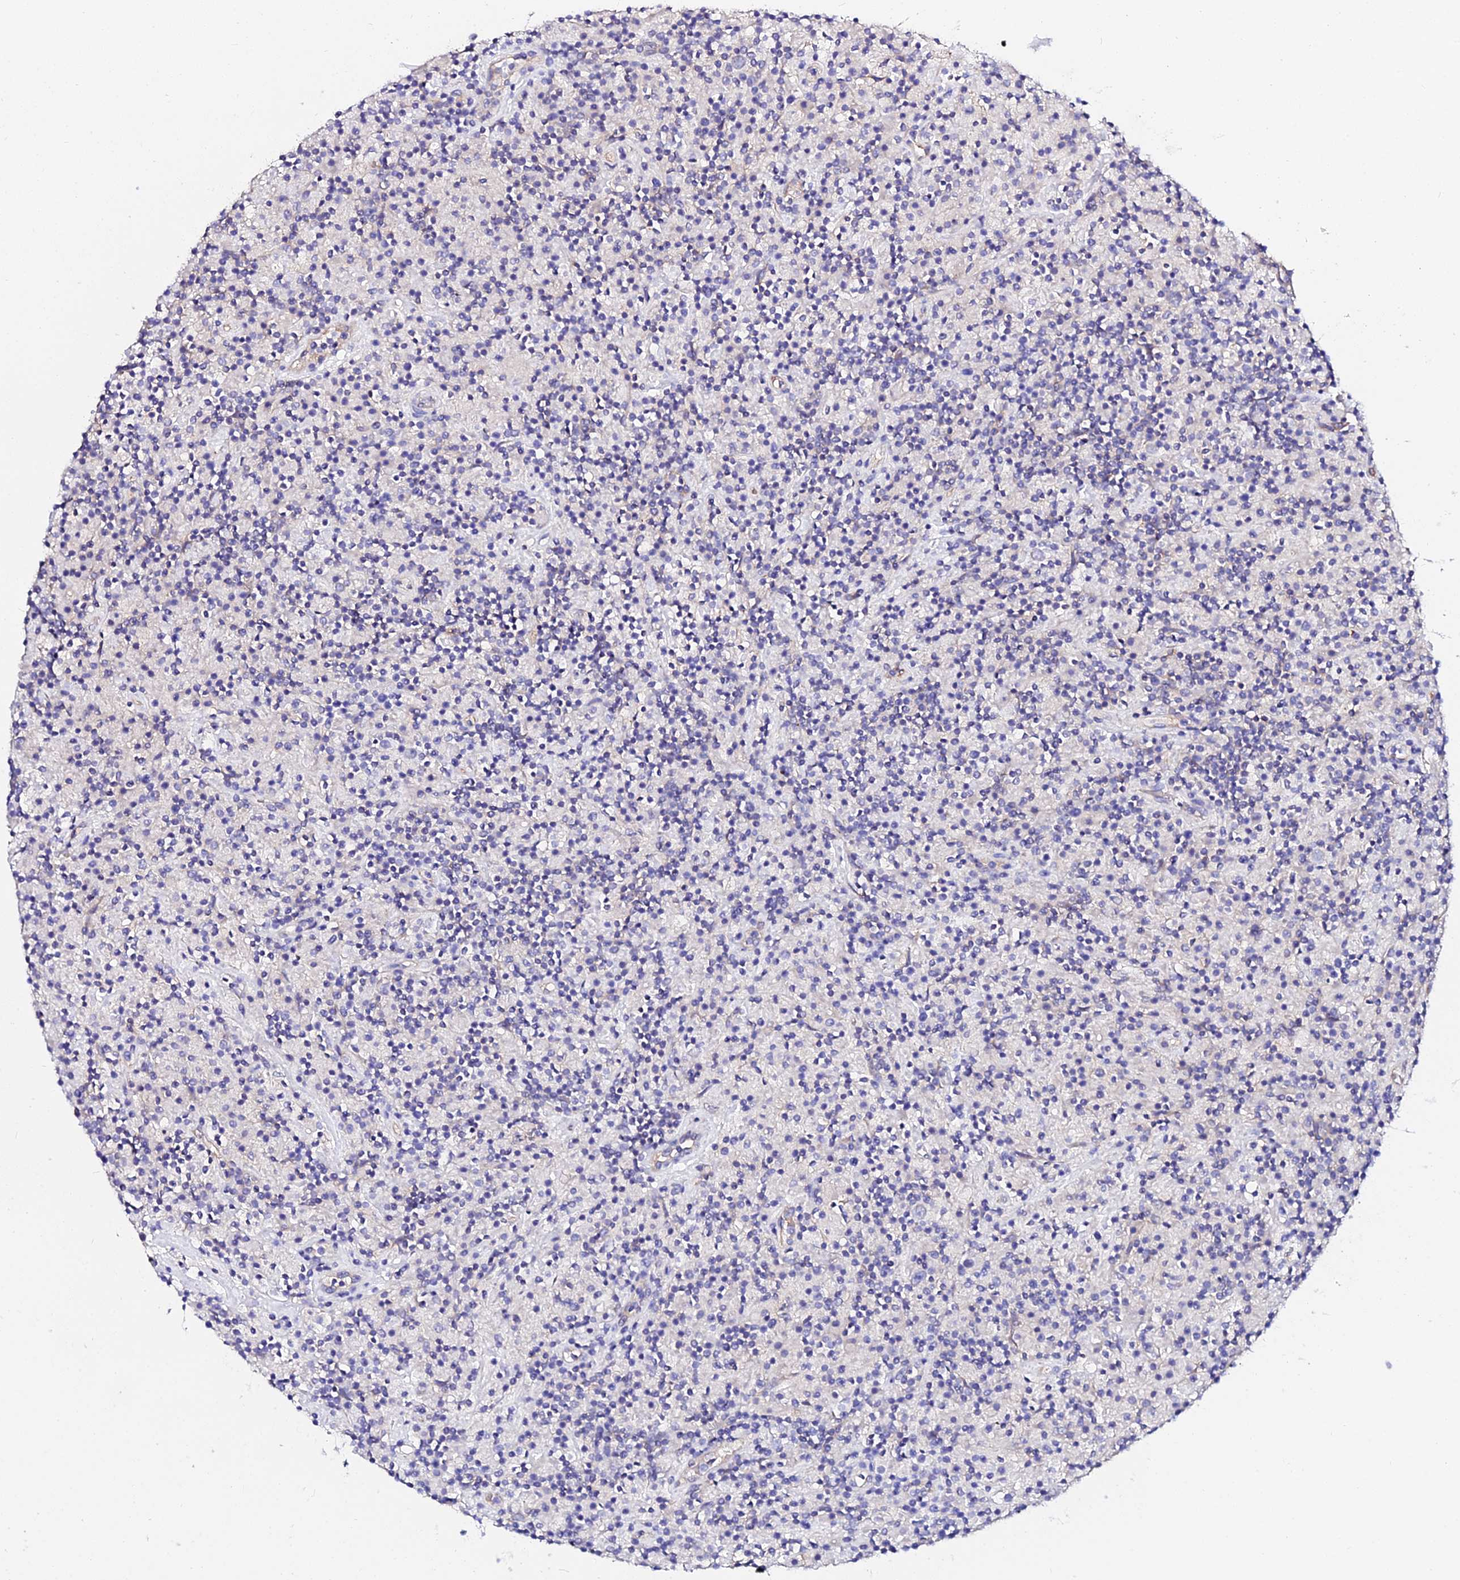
{"staining": {"intensity": "negative", "quantity": "none", "location": "none"}, "tissue": "lymphoma", "cell_type": "Tumor cells", "image_type": "cancer", "snomed": [{"axis": "morphology", "description": "Hodgkin's disease, NOS"}, {"axis": "topography", "description": "Lymph node"}], "caption": "Hodgkin's disease stained for a protein using IHC displays no staining tumor cells.", "gene": "DAW1", "patient": {"sex": "male", "age": 70}}